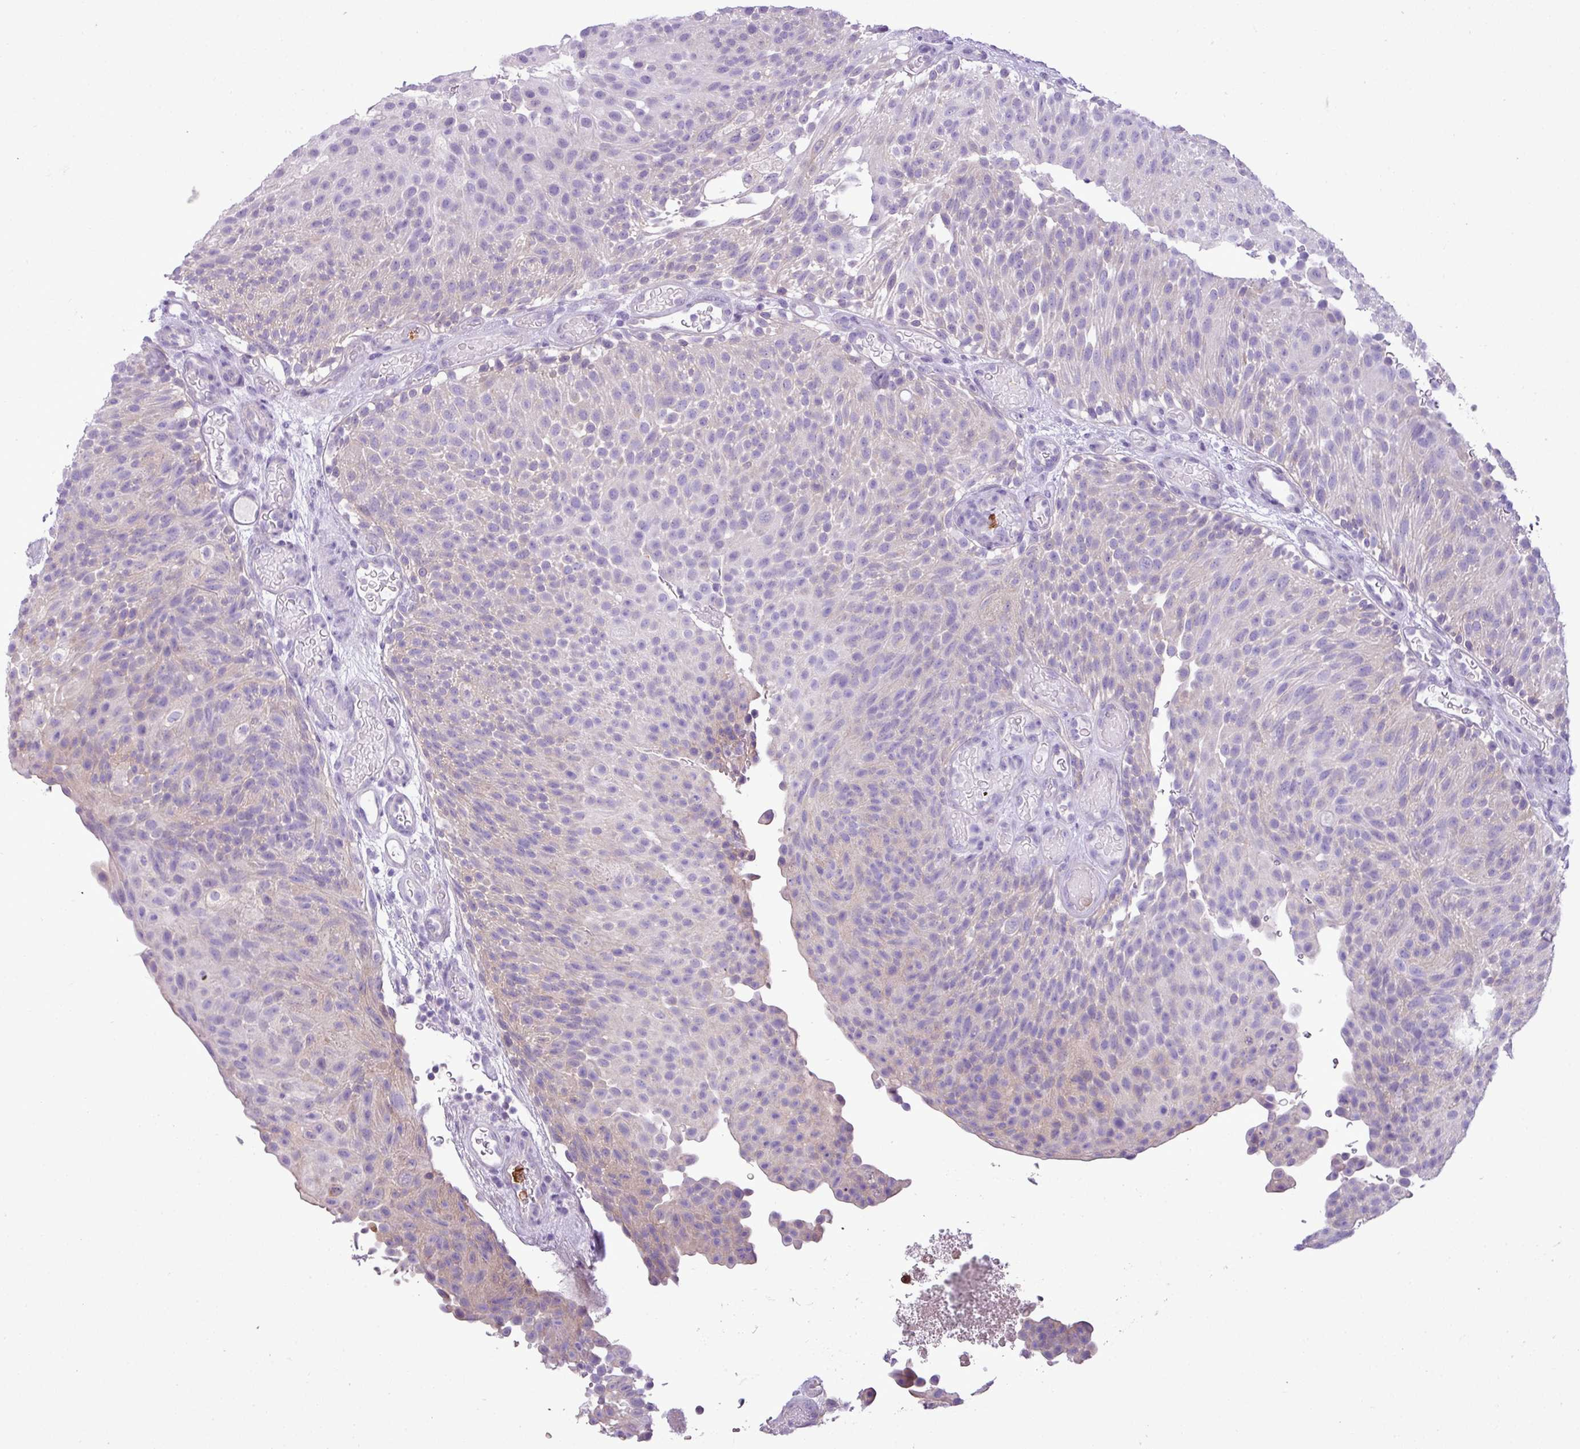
{"staining": {"intensity": "weak", "quantity": "<25%", "location": "cytoplasmic/membranous"}, "tissue": "urothelial cancer", "cell_type": "Tumor cells", "image_type": "cancer", "snomed": [{"axis": "morphology", "description": "Urothelial carcinoma, Low grade"}, {"axis": "topography", "description": "Urinary bladder"}], "caption": "Micrograph shows no protein positivity in tumor cells of urothelial carcinoma (low-grade) tissue.", "gene": "ZSCAN5A", "patient": {"sex": "male", "age": 78}}